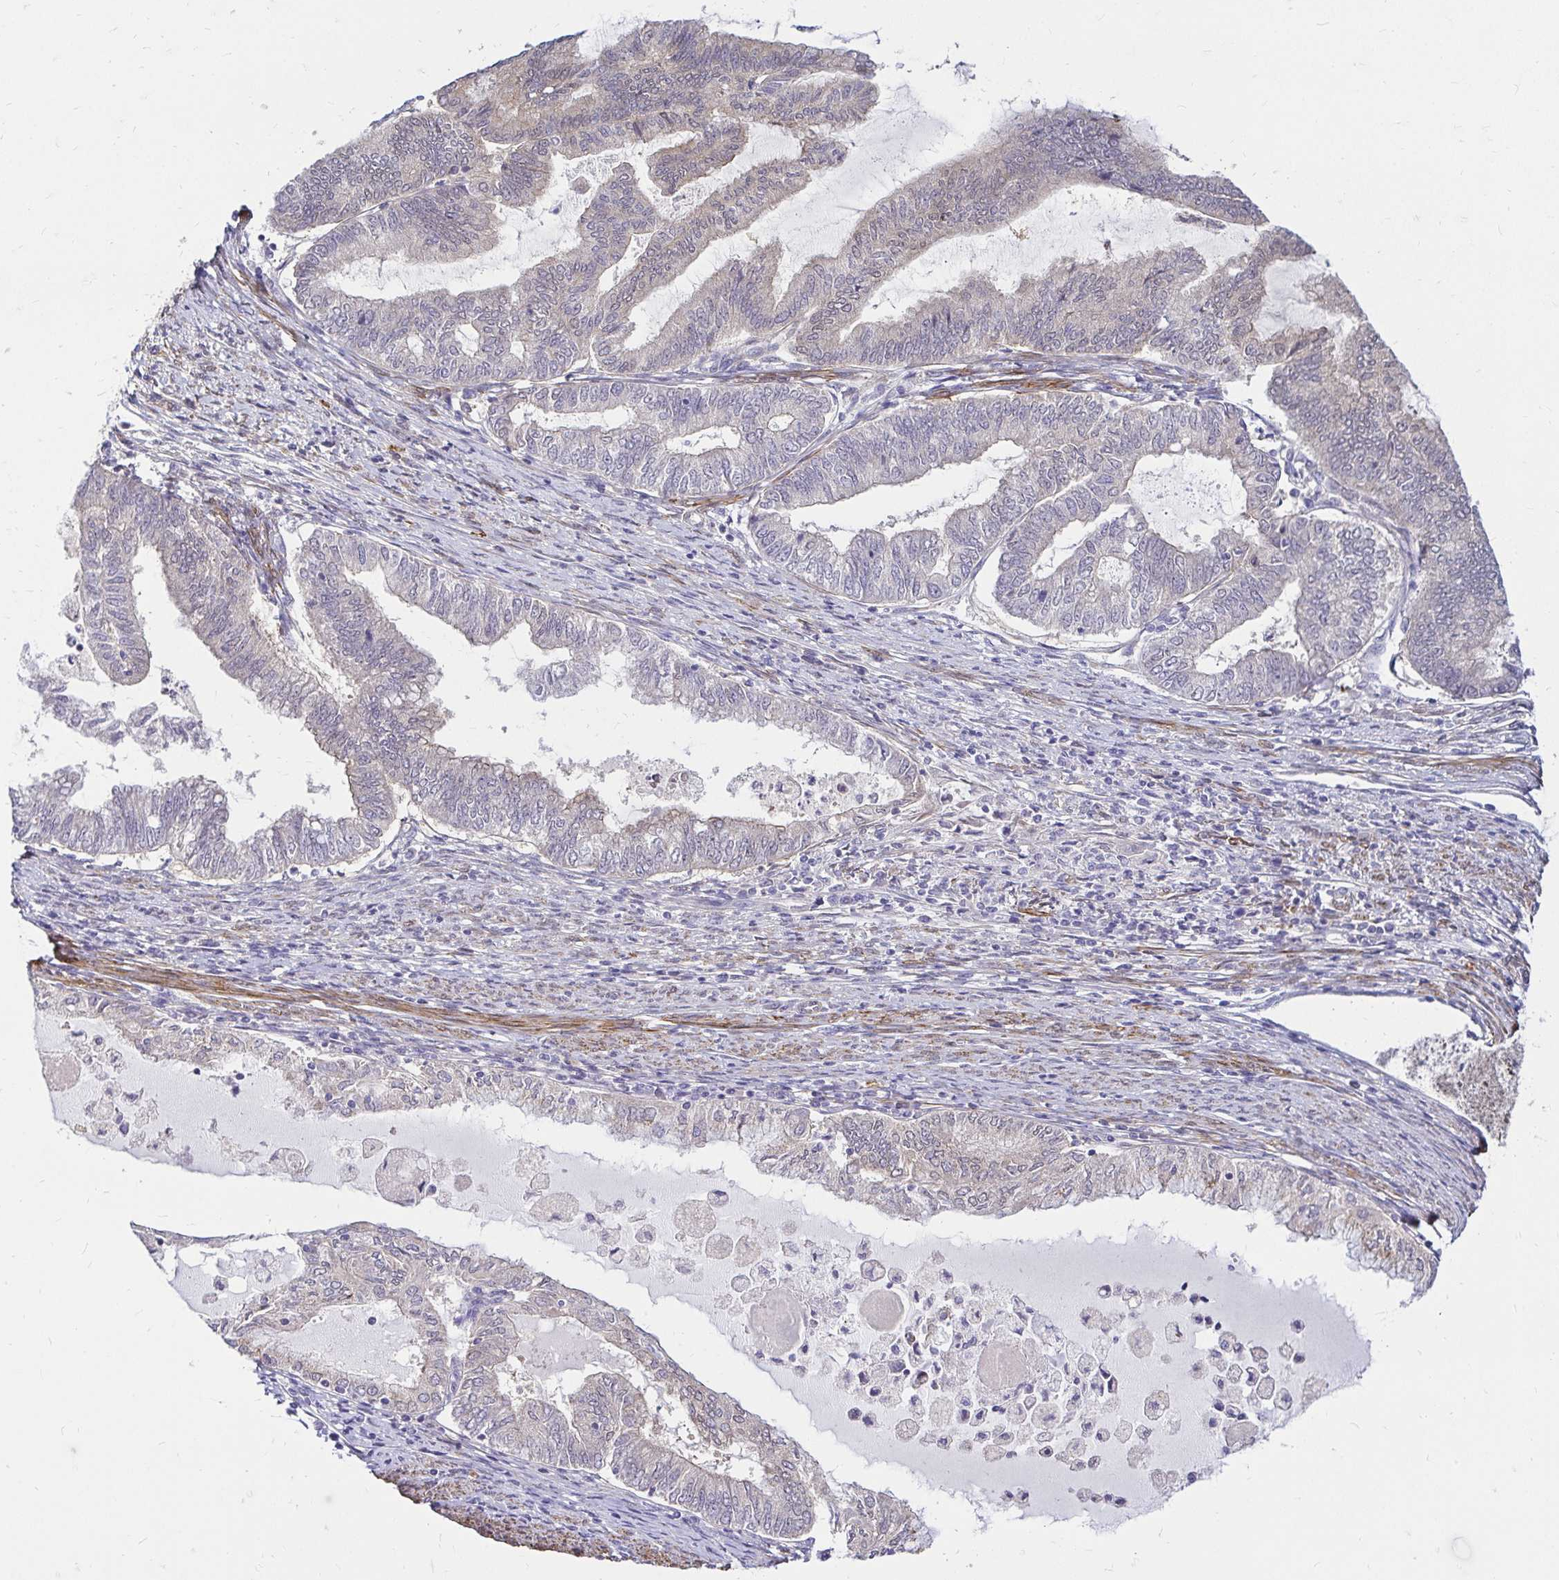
{"staining": {"intensity": "strong", "quantity": "<25%", "location": "cytoplasmic/membranous"}, "tissue": "endometrial cancer", "cell_type": "Tumor cells", "image_type": "cancer", "snomed": [{"axis": "morphology", "description": "Adenocarcinoma, NOS"}, {"axis": "topography", "description": "Endometrium"}], "caption": "IHC of adenocarcinoma (endometrial) demonstrates medium levels of strong cytoplasmic/membranous expression in about <25% of tumor cells.", "gene": "YAP1", "patient": {"sex": "female", "age": 79}}